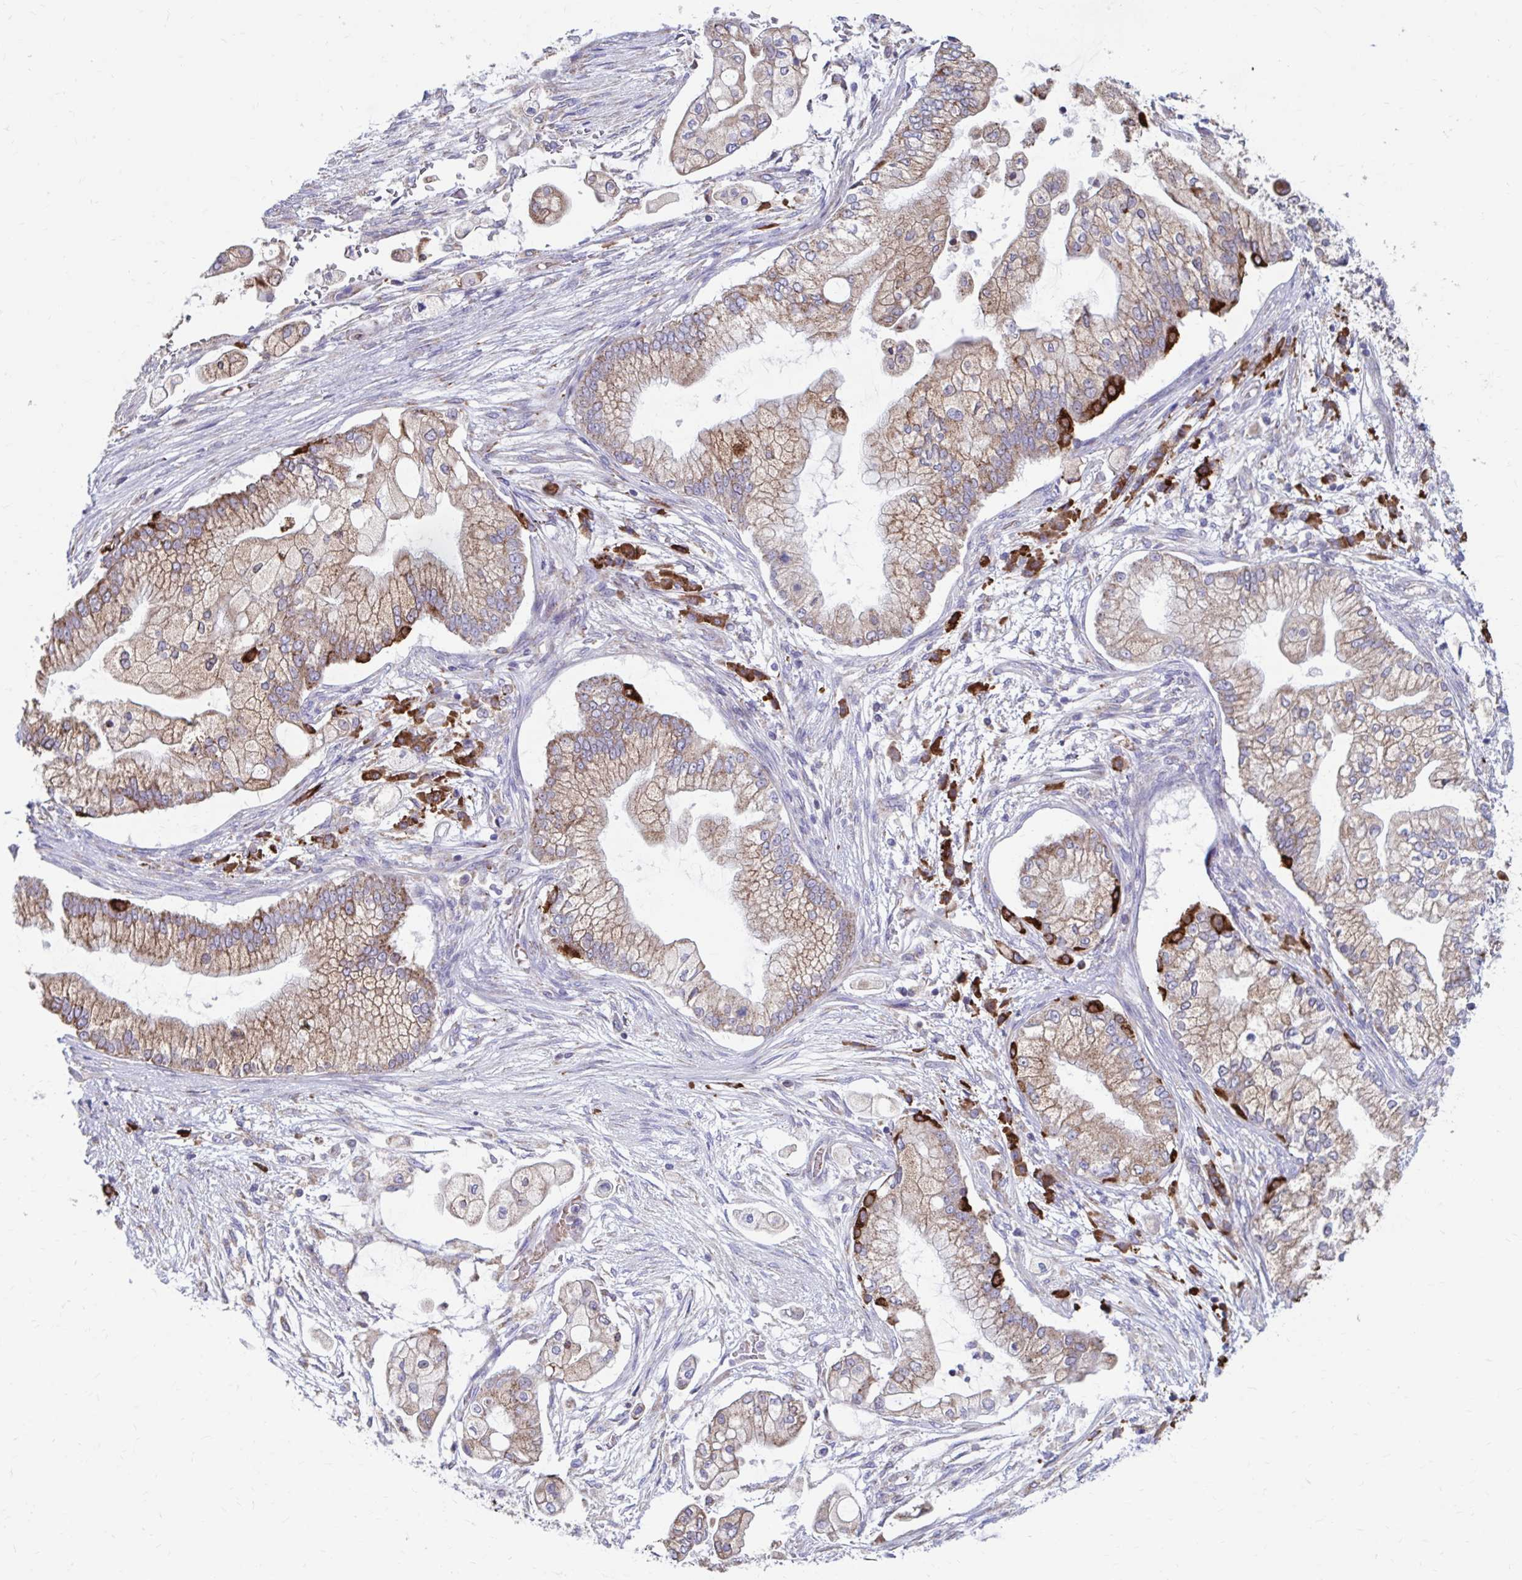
{"staining": {"intensity": "weak", "quantity": ">75%", "location": "cytoplasmic/membranous"}, "tissue": "pancreatic cancer", "cell_type": "Tumor cells", "image_type": "cancer", "snomed": [{"axis": "morphology", "description": "Adenocarcinoma, NOS"}, {"axis": "topography", "description": "Pancreas"}], "caption": "Pancreatic cancer (adenocarcinoma) was stained to show a protein in brown. There is low levels of weak cytoplasmic/membranous positivity in about >75% of tumor cells.", "gene": "FKBP2", "patient": {"sex": "female", "age": 69}}